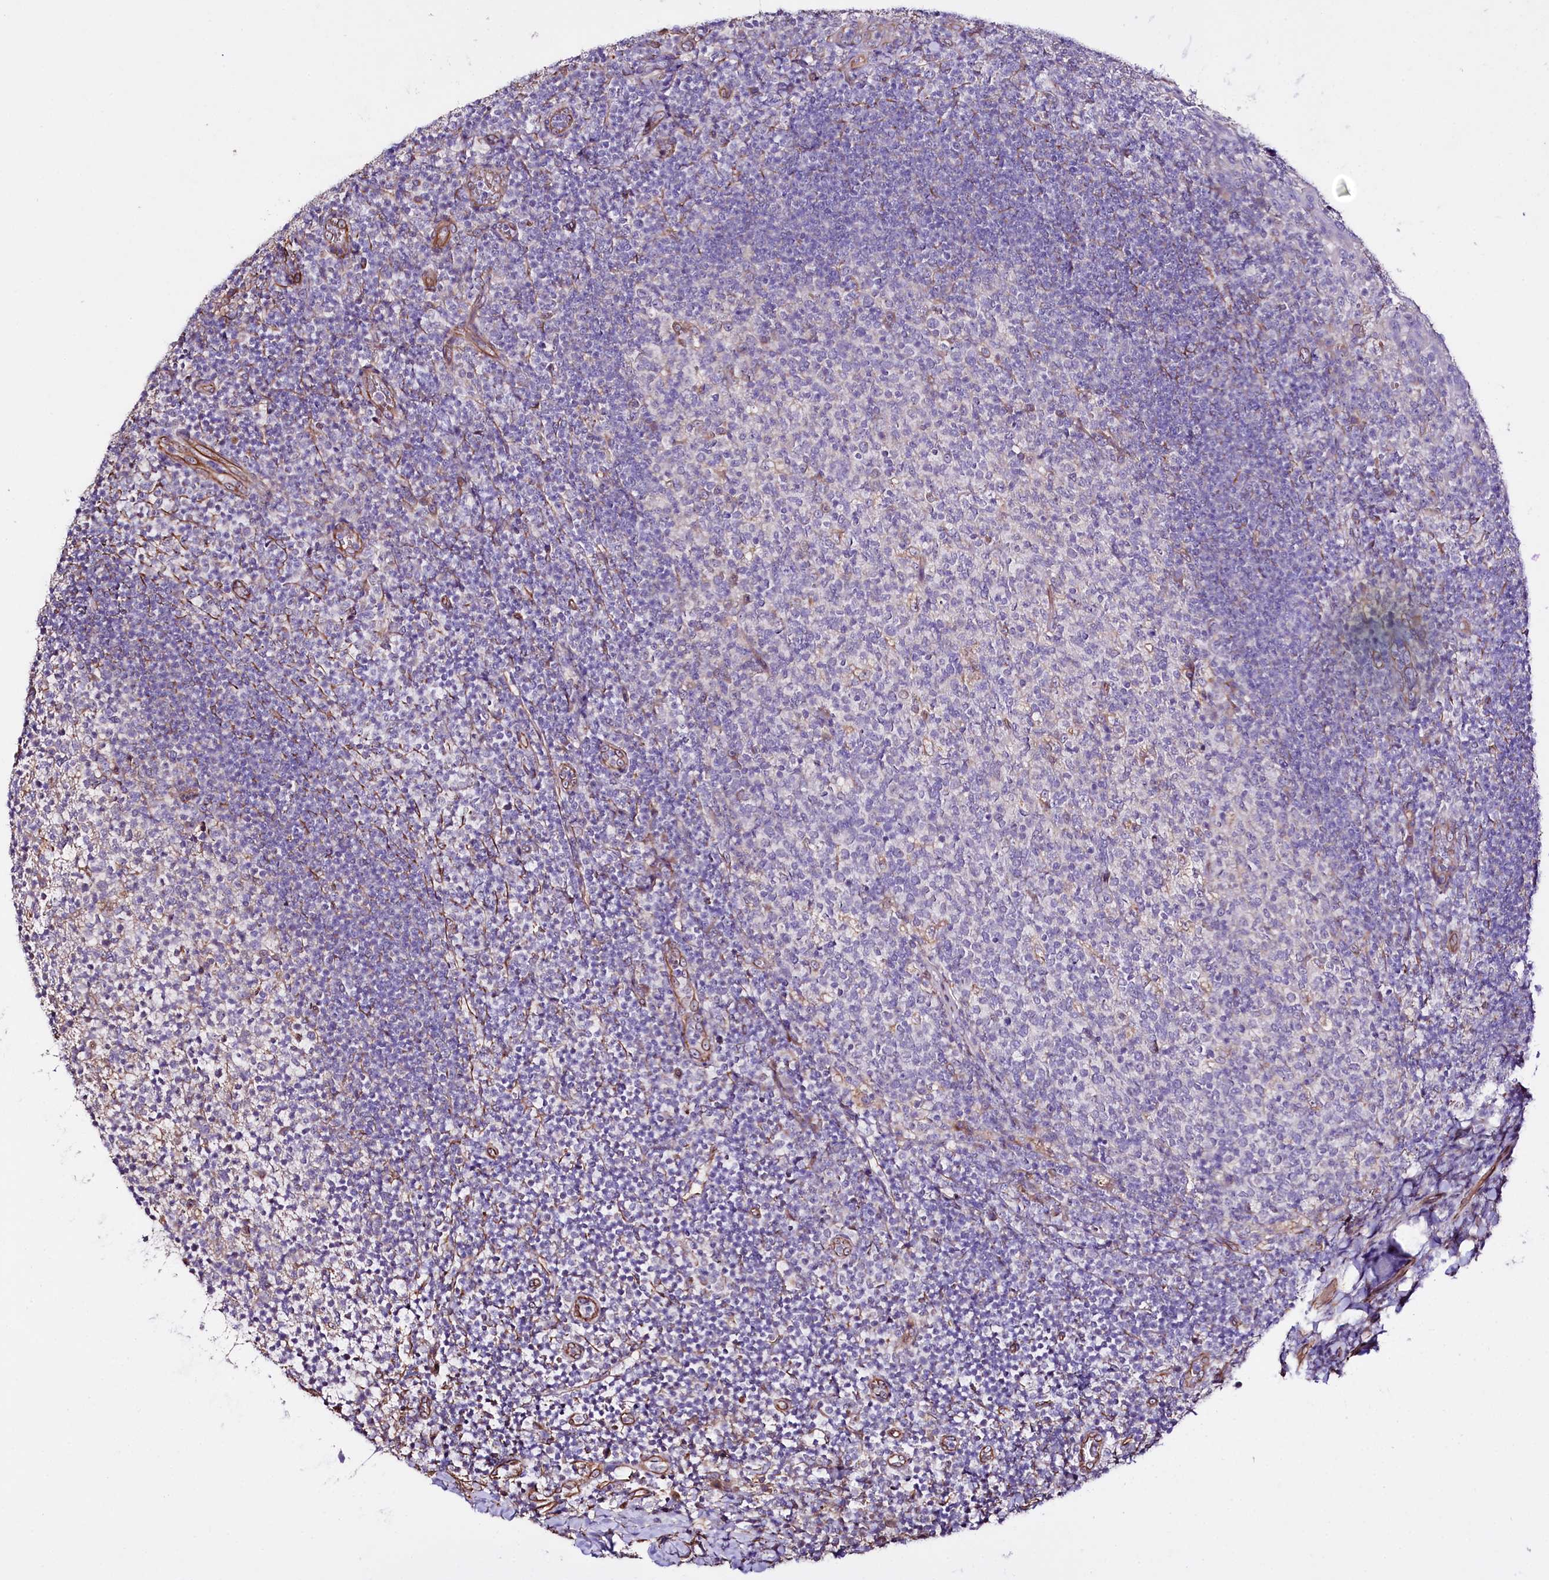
{"staining": {"intensity": "negative", "quantity": "none", "location": "none"}, "tissue": "tonsil", "cell_type": "Germinal center cells", "image_type": "normal", "snomed": [{"axis": "morphology", "description": "Normal tissue, NOS"}, {"axis": "topography", "description": "Tonsil"}], "caption": "DAB immunohistochemical staining of benign human tonsil reveals no significant expression in germinal center cells.", "gene": "SLC7A1", "patient": {"sex": "female", "age": 10}}